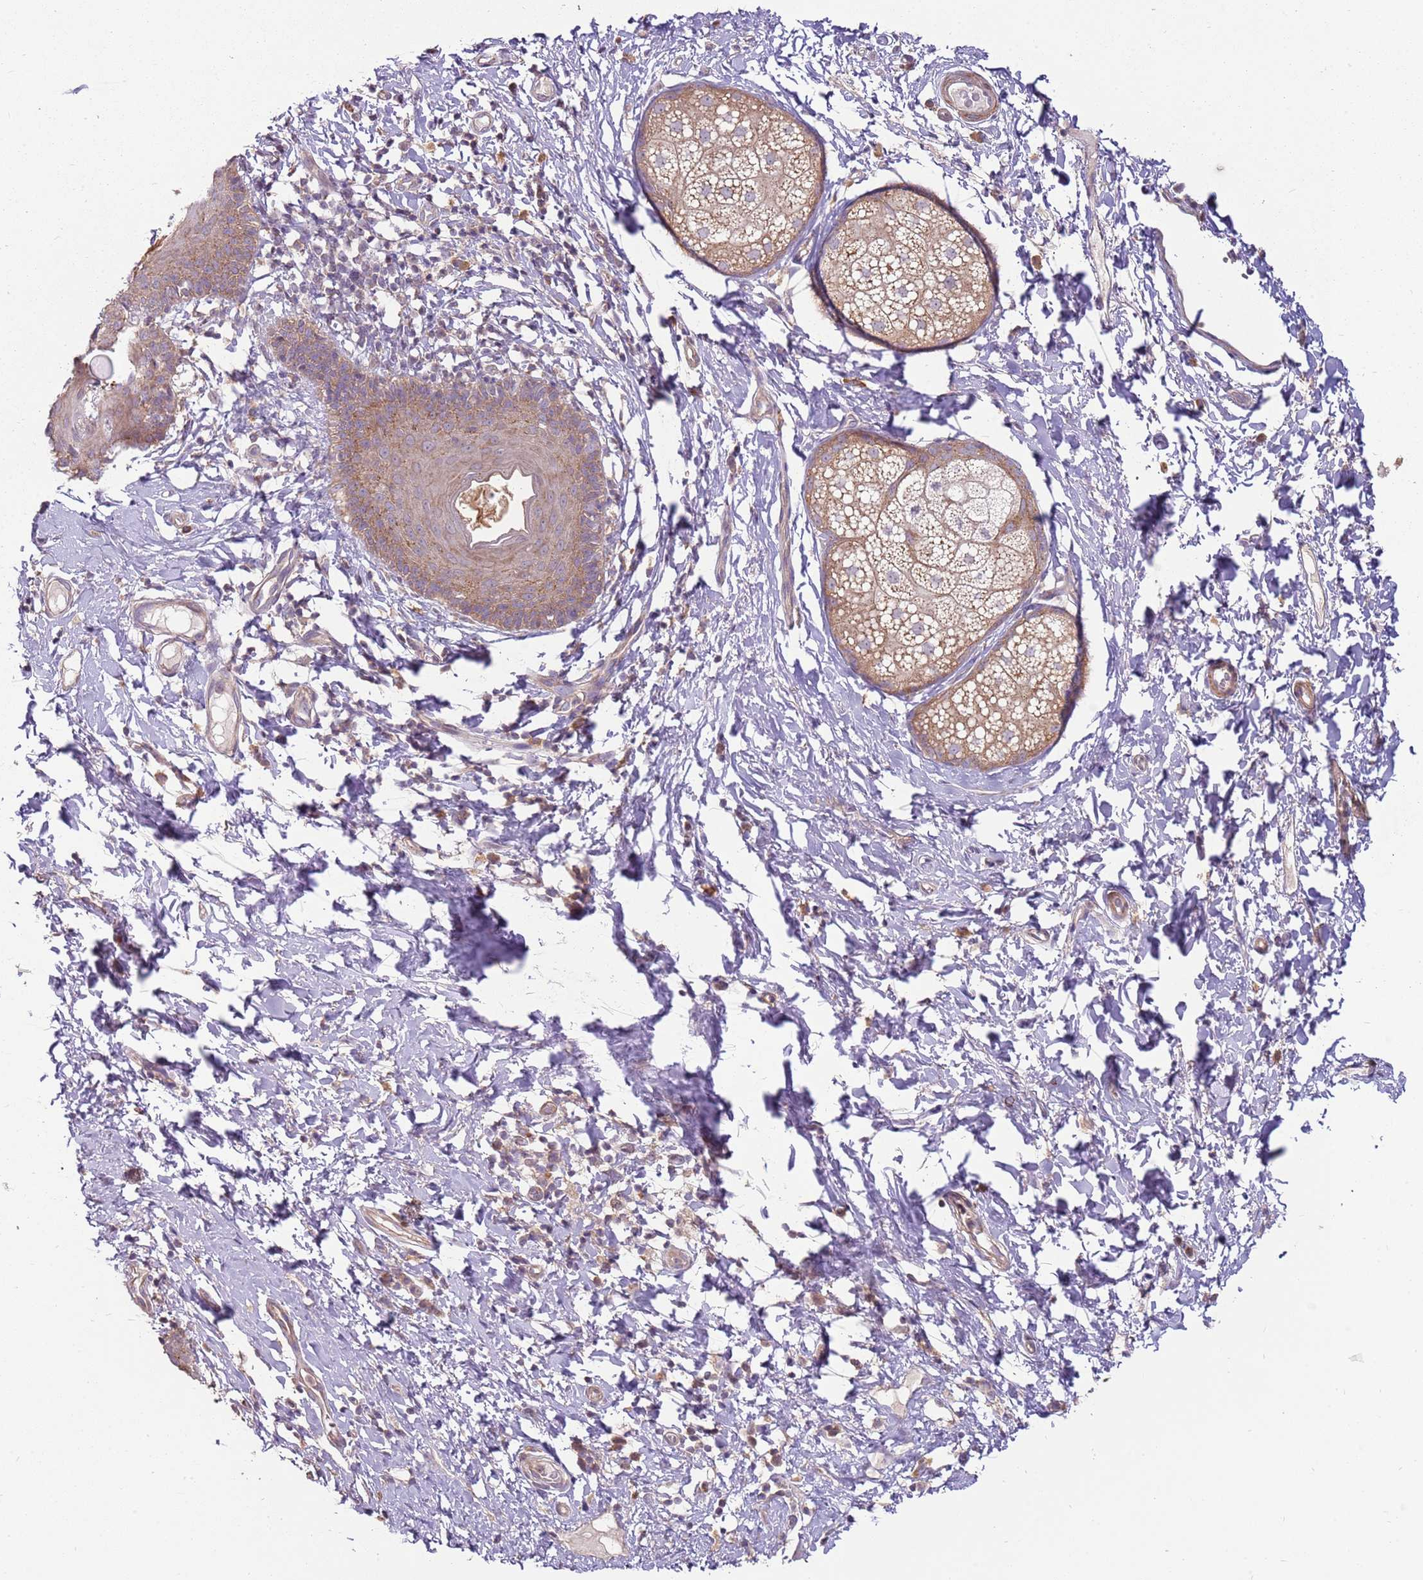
{"staining": {"intensity": "moderate", "quantity": ">75%", "location": "cytoplasmic/membranous"}, "tissue": "skin", "cell_type": "Epidermal cells", "image_type": "normal", "snomed": [{"axis": "morphology", "description": "Normal tissue, NOS"}, {"axis": "topography", "description": "Vulva"}], "caption": "About >75% of epidermal cells in unremarkable human skin reveal moderate cytoplasmic/membranous protein positivity as visualized by brown immunohistochemical staining.", "gene": "SPATA31D1", "patient": {"sex": "female", "age": 66}}